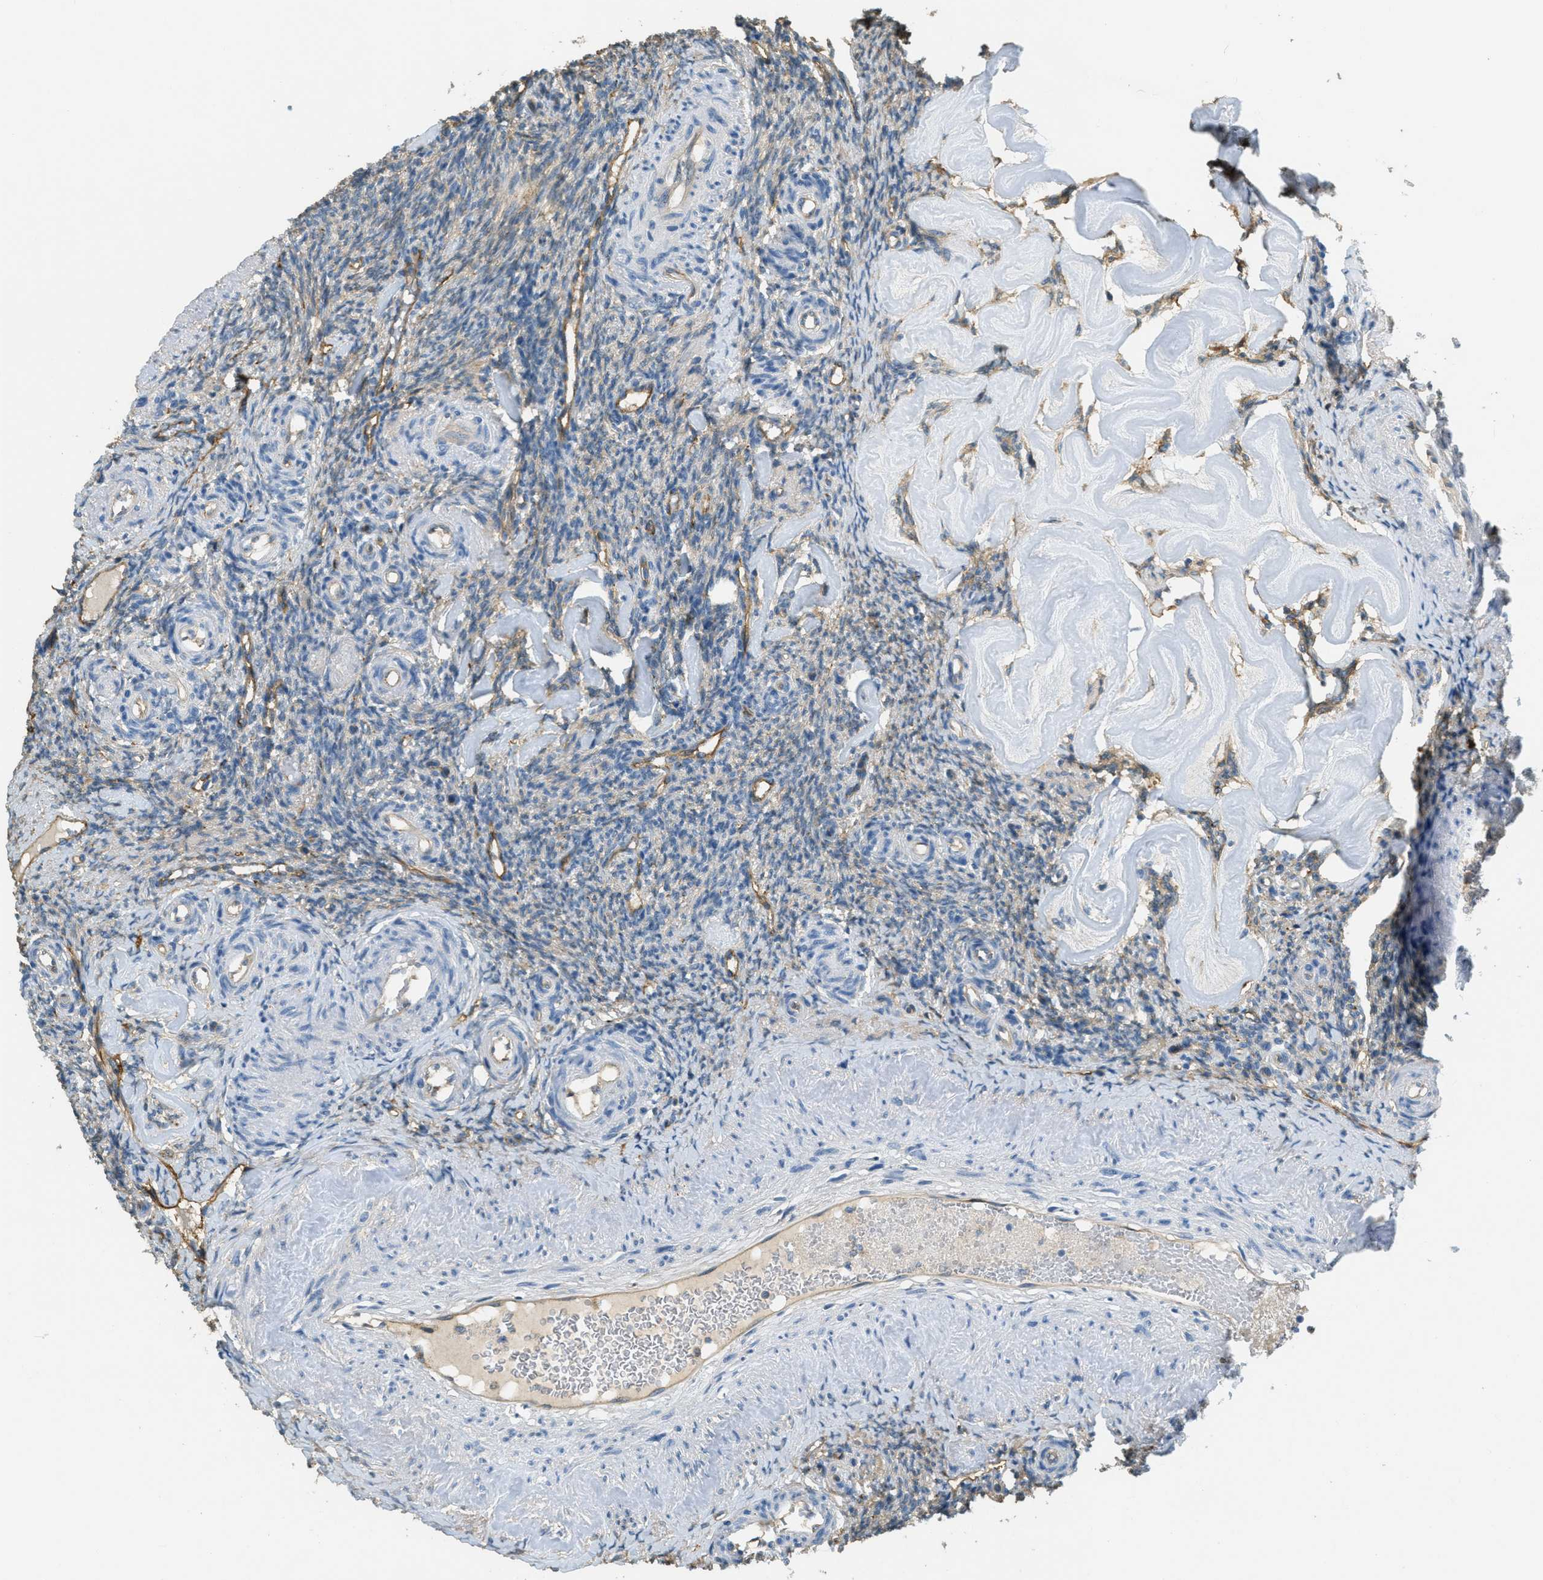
{"staining": {"intensity": "weak", "quantity": "<25%", "location": "cytoplasmic/membranous"}, "tissue": "ovary", "cell_type": "Ovarian stroma cells", "image_type": "normal", "snomed": [{"axis": "morphology", "description": "Normal tissue, NOS"}, {"axis": "topography", "description": "Ovary"}], "caption": "This is an IHC photomicrograph of normal human ovary. There is no staining in ovarian stroma cells.", "gene": "OSMR", "patient": {"sex": "female", "age": 41}}